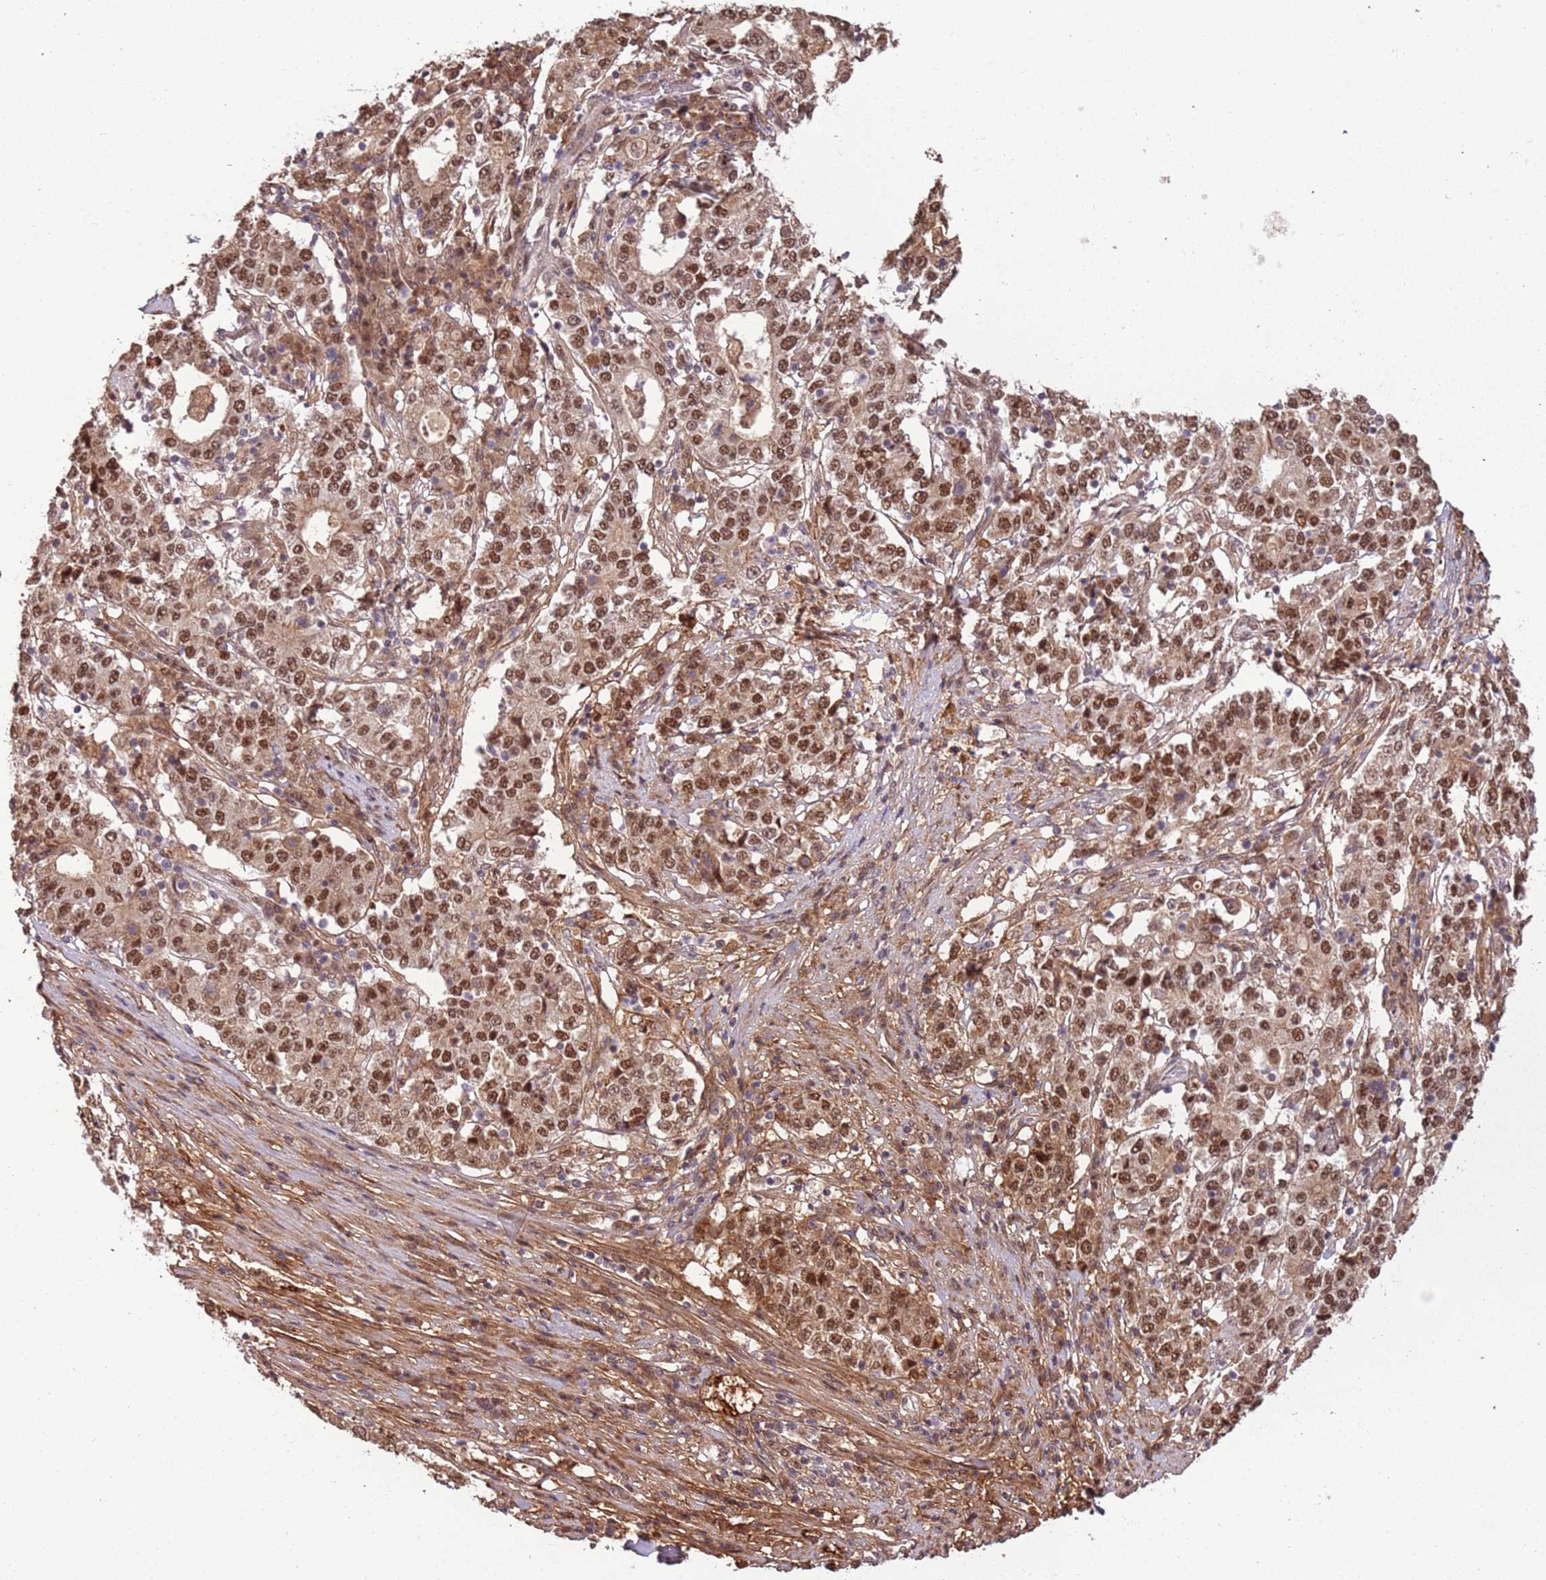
{"staining": {"intensity": "moderate", "quantity": ">75%", "location": "nuclear"}, "tissue": "stomach cancer", "cell_type": "Tumor cells", "image_type": "cancer", "snomed": [{"axis": "morphology", "description": "Adenocarcinoma, NOS"}, {"axis": "topography", "description": "Stomach"}], "caption": "This micrograph shows adenocarcinoma (stomach) stained with immunohistochemistry to label a protein in brown. The nuclear of tumor cells show moderate positivity for the protein. Nuclei are counter-stained blue.", "gene": "POLR3H", "patient": {"sex": "male", "age": 59}}